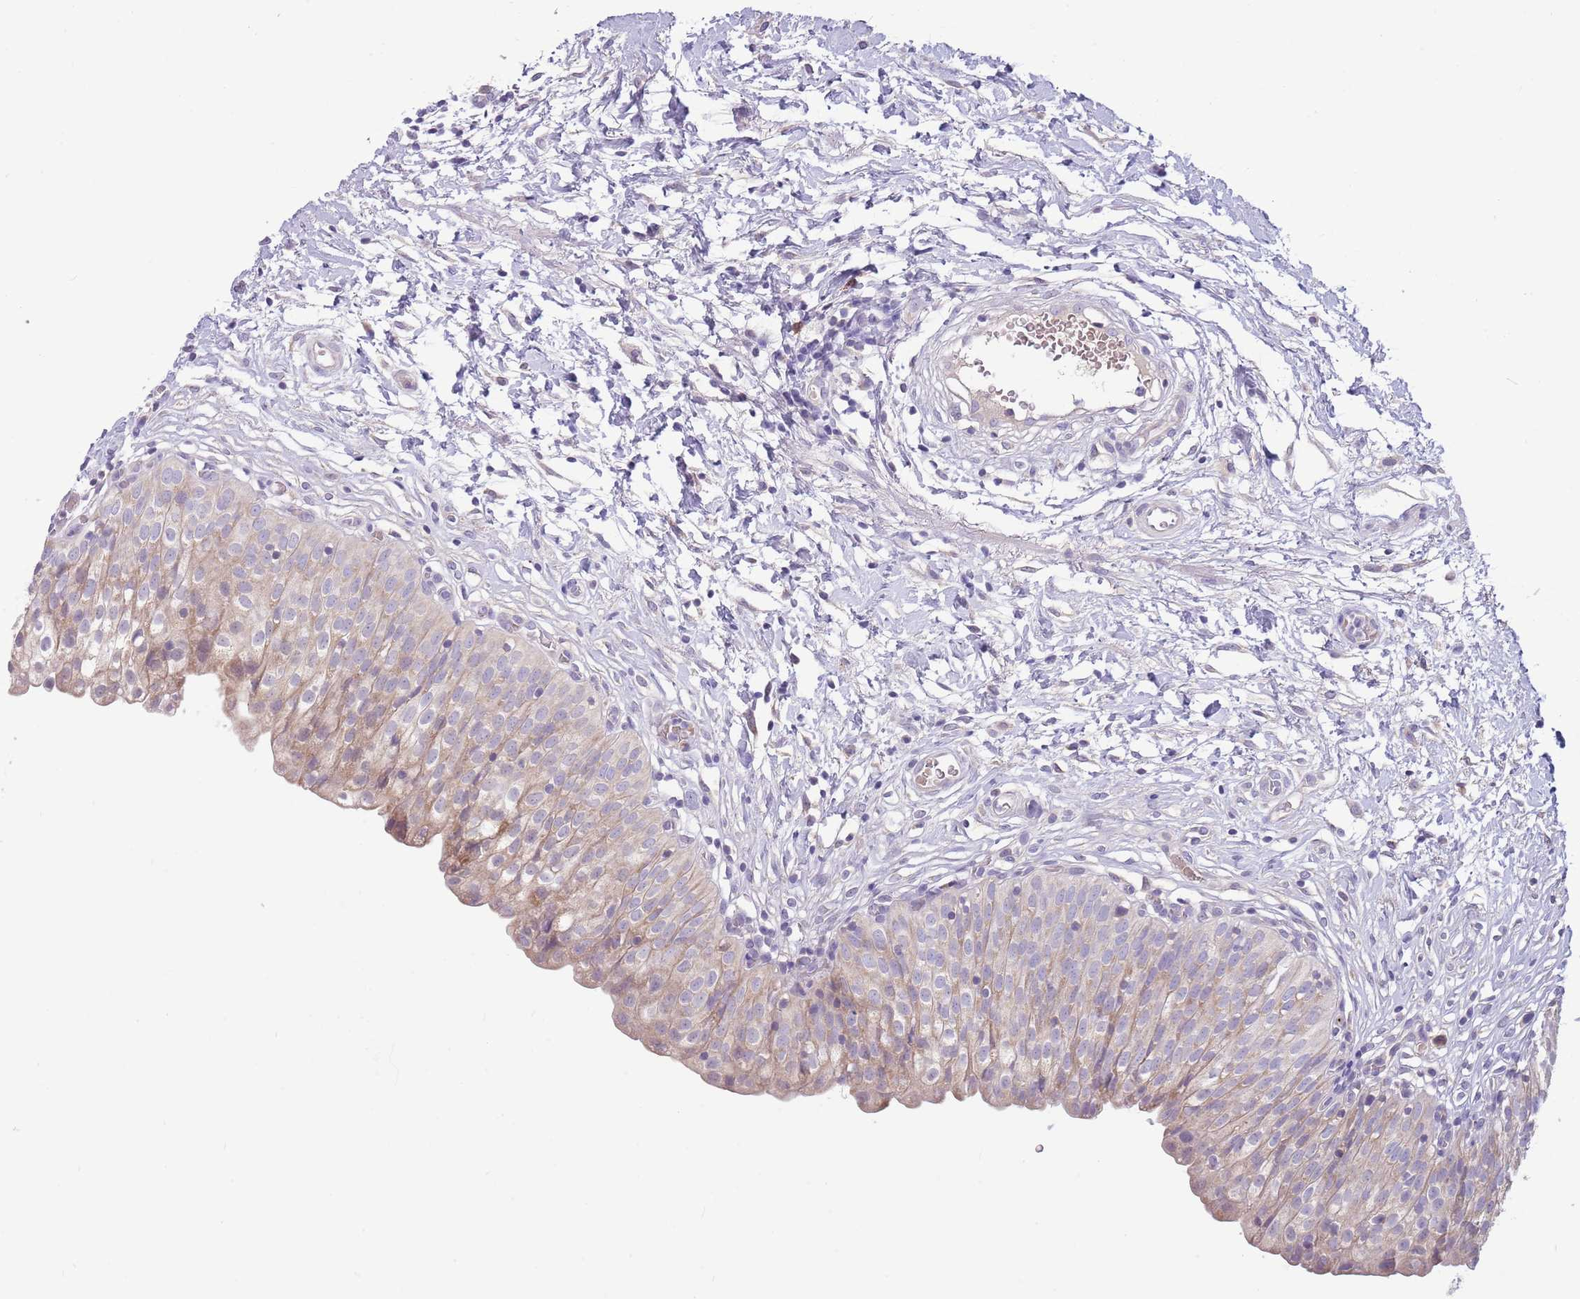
{"staining": {"intensity": "weak", "quantity": "25%-75%", "location": "cytoplasmic/membranous"}, "tissue": "urinary bladder", "cell_type": "Urothelial cells", "image_type": "normal", "snomed": [{"axis": "morphology", "description": "Normal tissue, NOS"}, {"axis": "topography", "description": "Urinary bladder"}], "caption": "Weak cytoplasmic/membranous positivity for a protein is identified in about 25%-75% of urothelial cells of unremarkable urinary bladder using immunohistochemistry (IHC).", "gene": "DDHD1", "patient": {"sex": "male", "age": 55}}